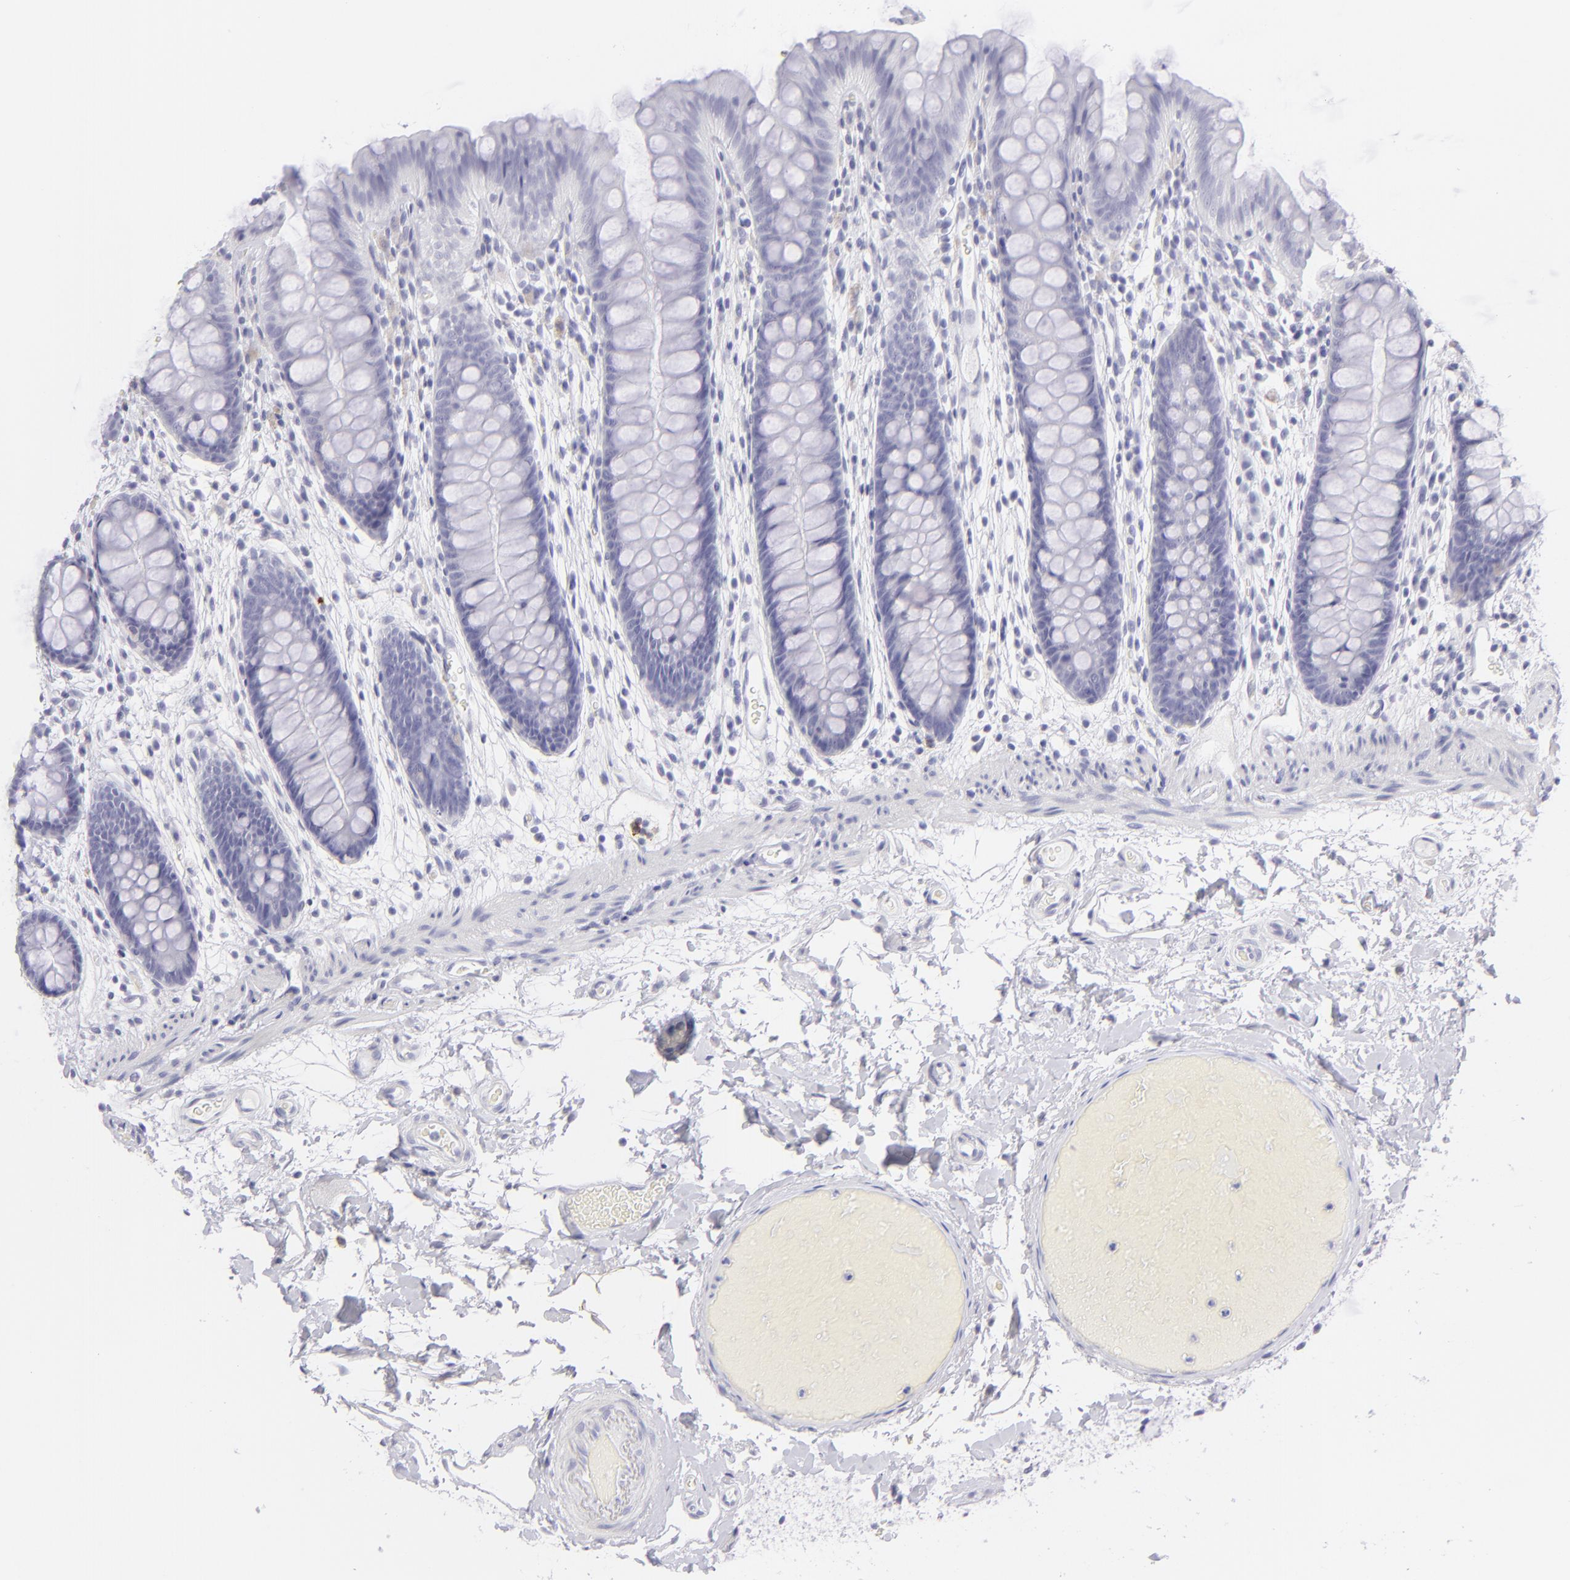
{"staining": {"intensity": "negative", "quantity": "none", "location": "none"}, "tissue": "colon", "cell_type": "Endothelial cells", "image_type": "normal", "snomed": [{"axis": "morphology", "description": "Normal tissue, NOS"}, {"axis": "topography", "description": "Smooth muscle"}, {"axis": "topography", "description": "Colon"}], "caption": "DAB immunohistochemical staining of benign colon demonstrates no significant expression in endothelial cells.", "gene": "FCER2", "patient": {"sex": "male", "age": 67}}